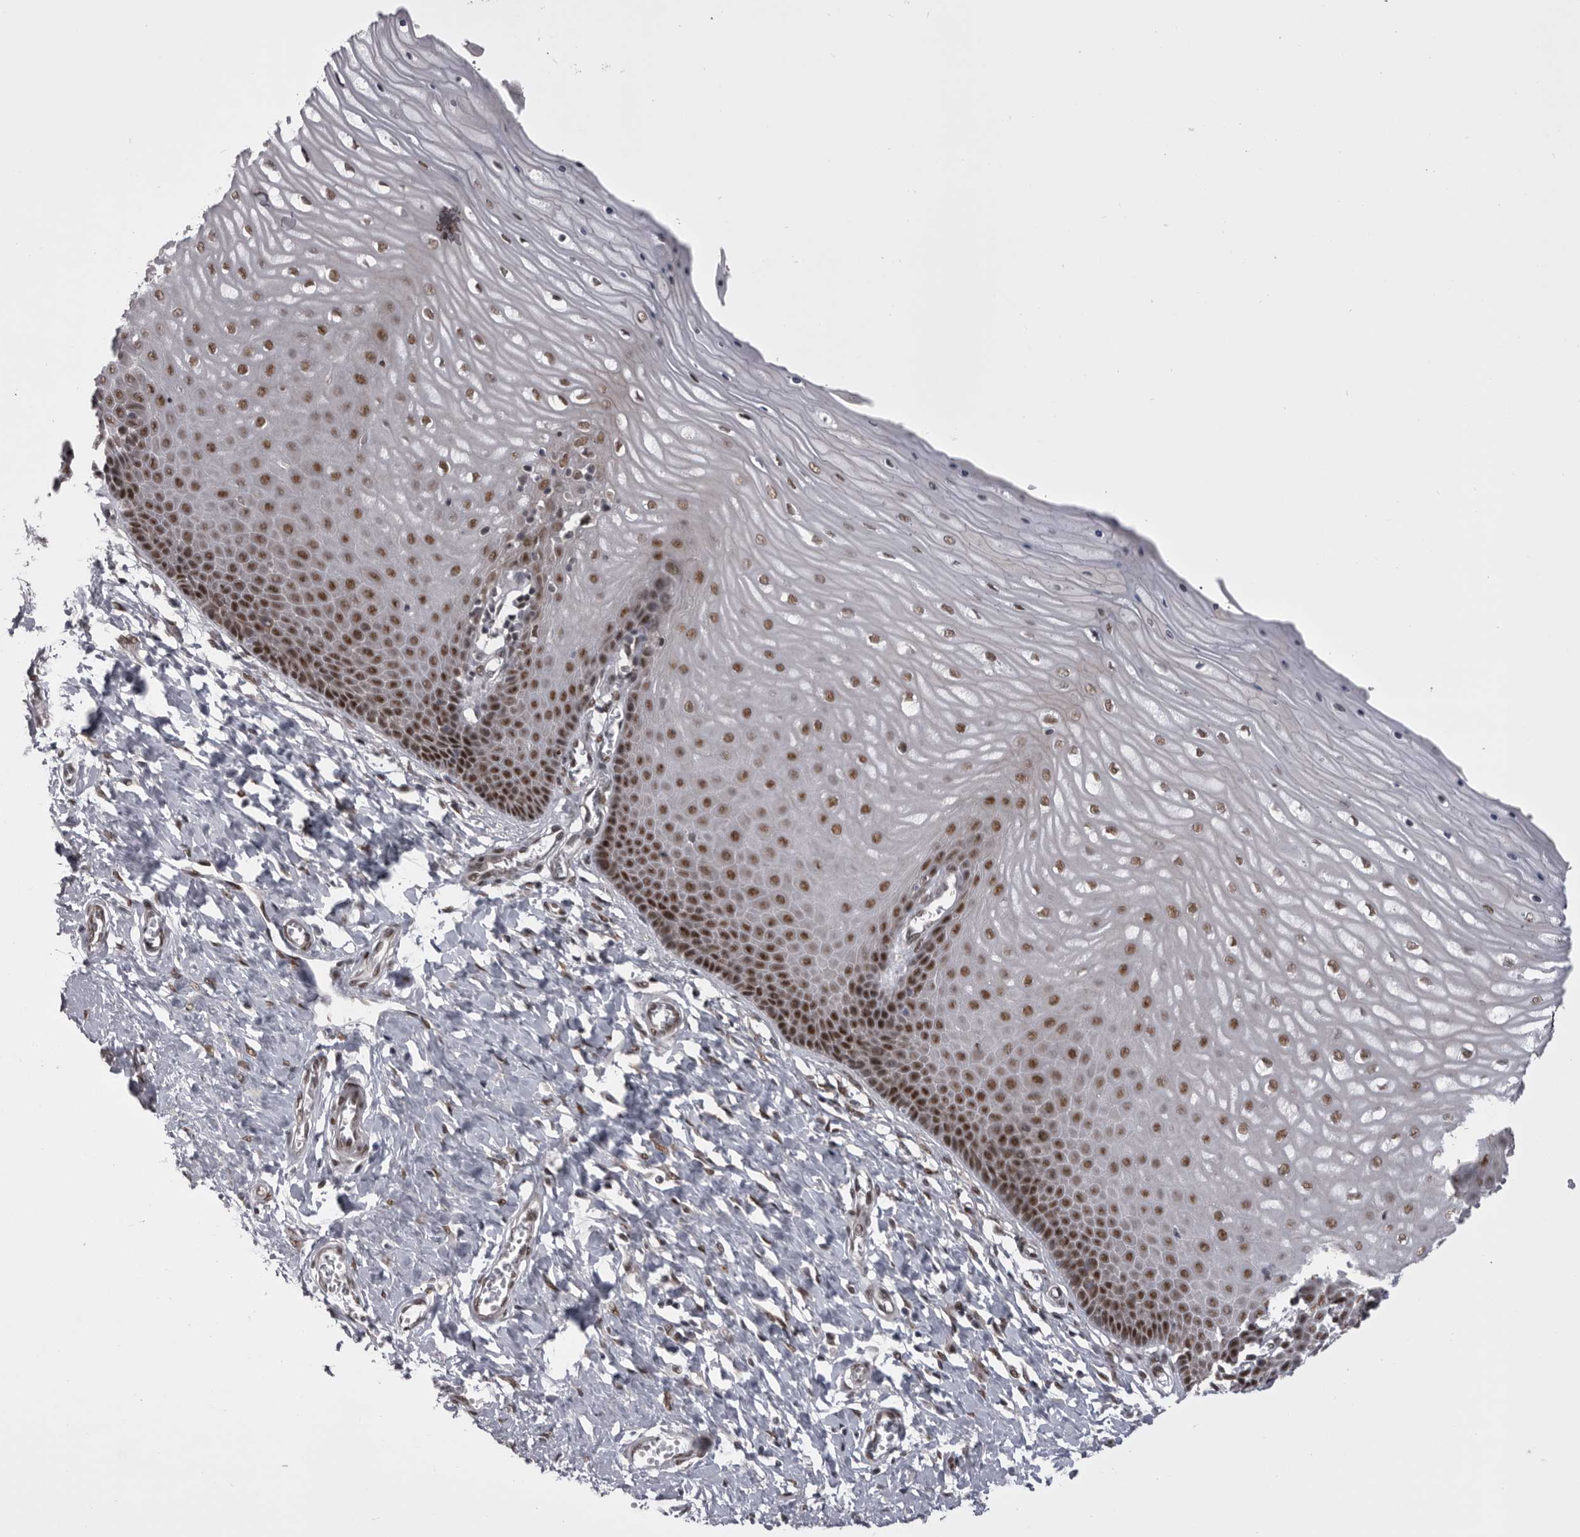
{"staining": {"intensity": "moderate", "quantity": ">75%", "location": "nuclear"}, "tissue": "cervix", "cell_type": "Squamous epithelial cells", "image_type": "normal", "snomed": [{"axis": "morphology", "description": "Normal tissue, NOS"}, {"axis": "topography", "description": "Cervix"}], "caption": "IHC (DAB (3,3'-diaminobenzidine)) staining of normal human cervix exhibits moderate nuclear protein positivity in approximately >75% of squamous epithelial cells.", "gene": "MEPCE", "patient": {"sex": "female", "age": 55}}